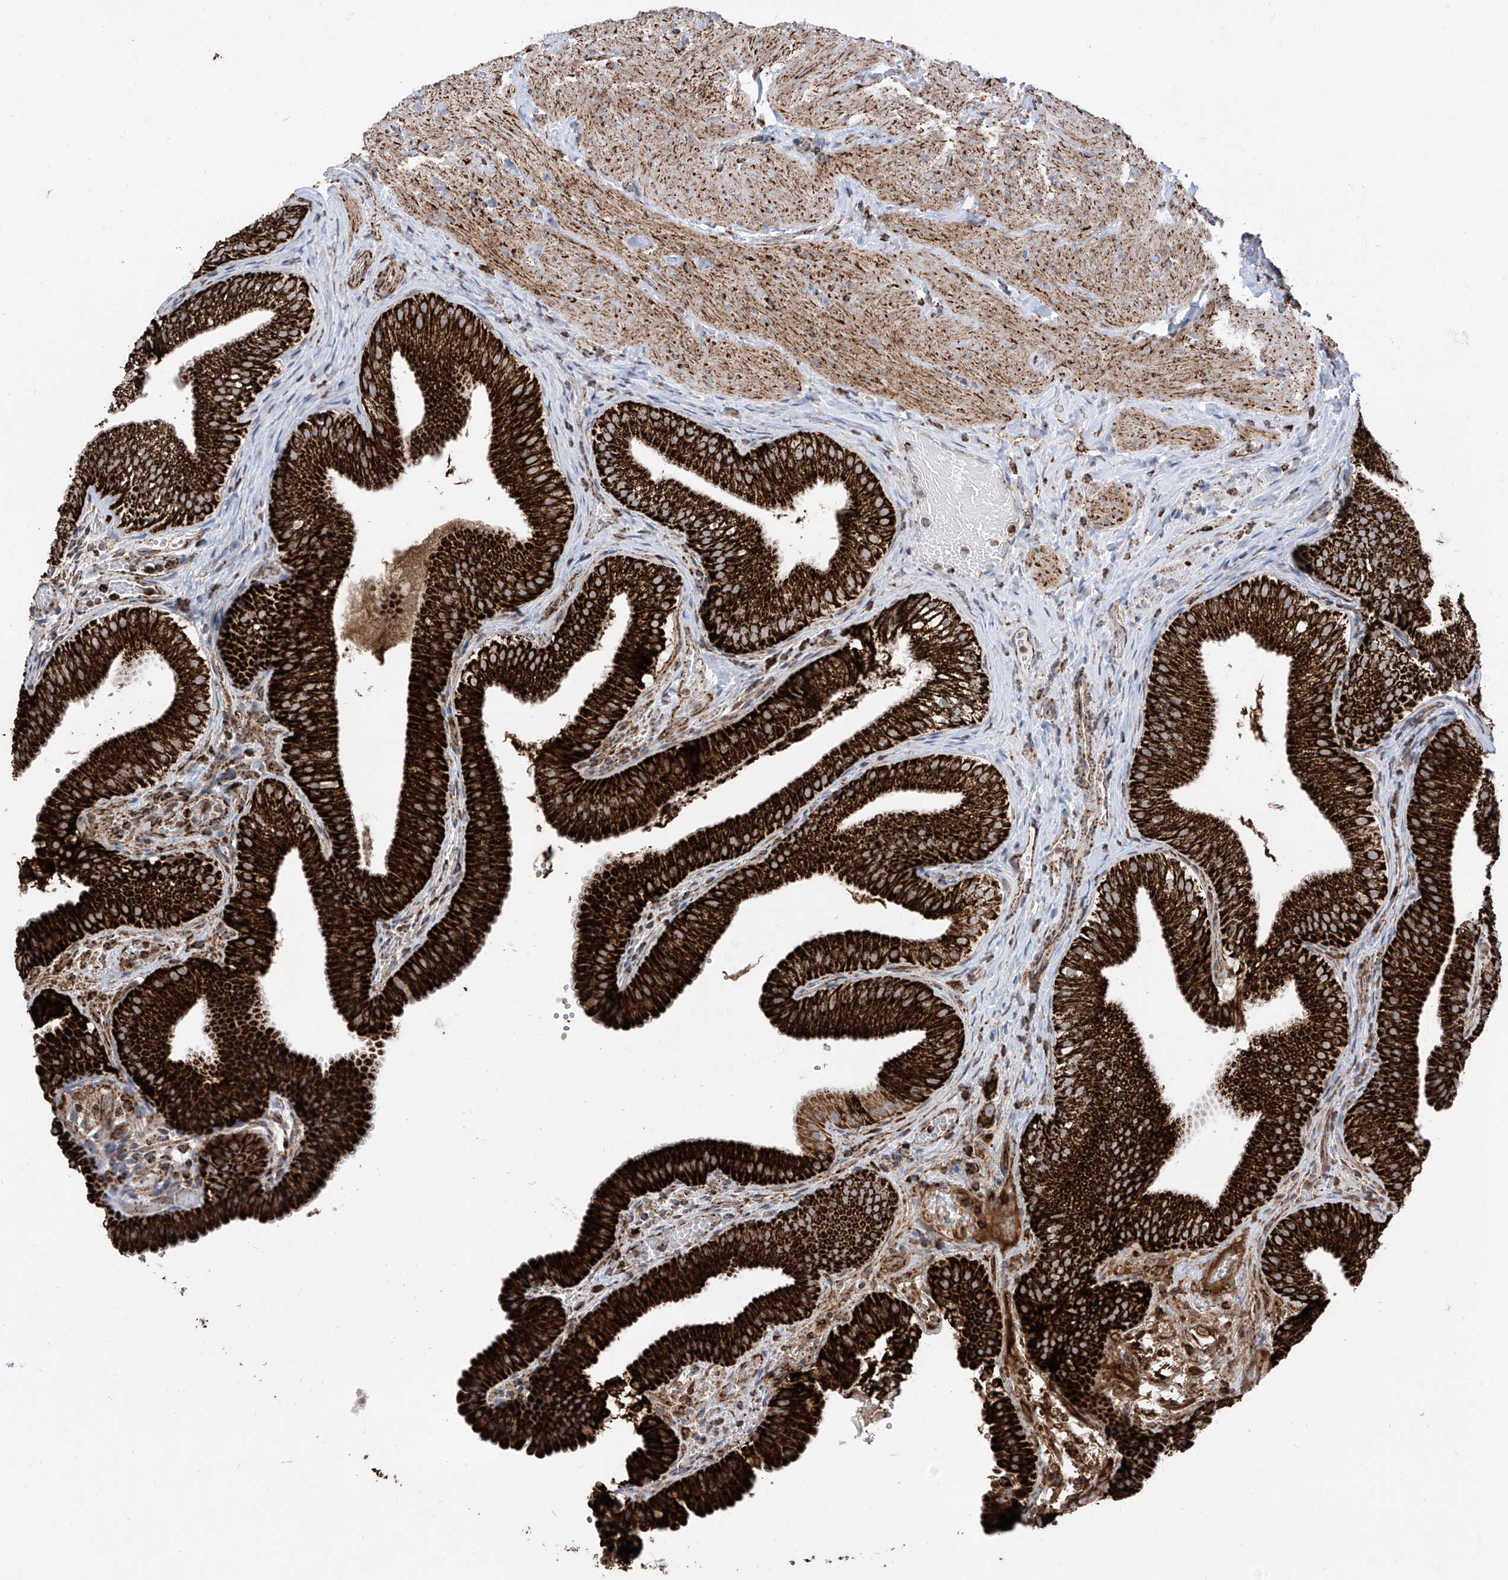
{"staining": {"intensity": "strong", "quantity": ">75%", "location": "cytoplasmic/membranous"}, "tissue": "gallbladder", "cell_type": "Glandular cells", "image_type": "normal", "snomed": [{"axis": "morphology", "description": "Normal tissue, NOS"}, {"axis": "topography", "description": "Gallbladder"}], "caption": "DAB (3,3'-diaminobenzidine) immunohistochemical staining of benign gallbladder exhibits strong cytoplasmic/membranous protein expression in approximately >75% of glandular cells.", "gene": "COX5B", "patient": {"sex": "female", "age": 30}}